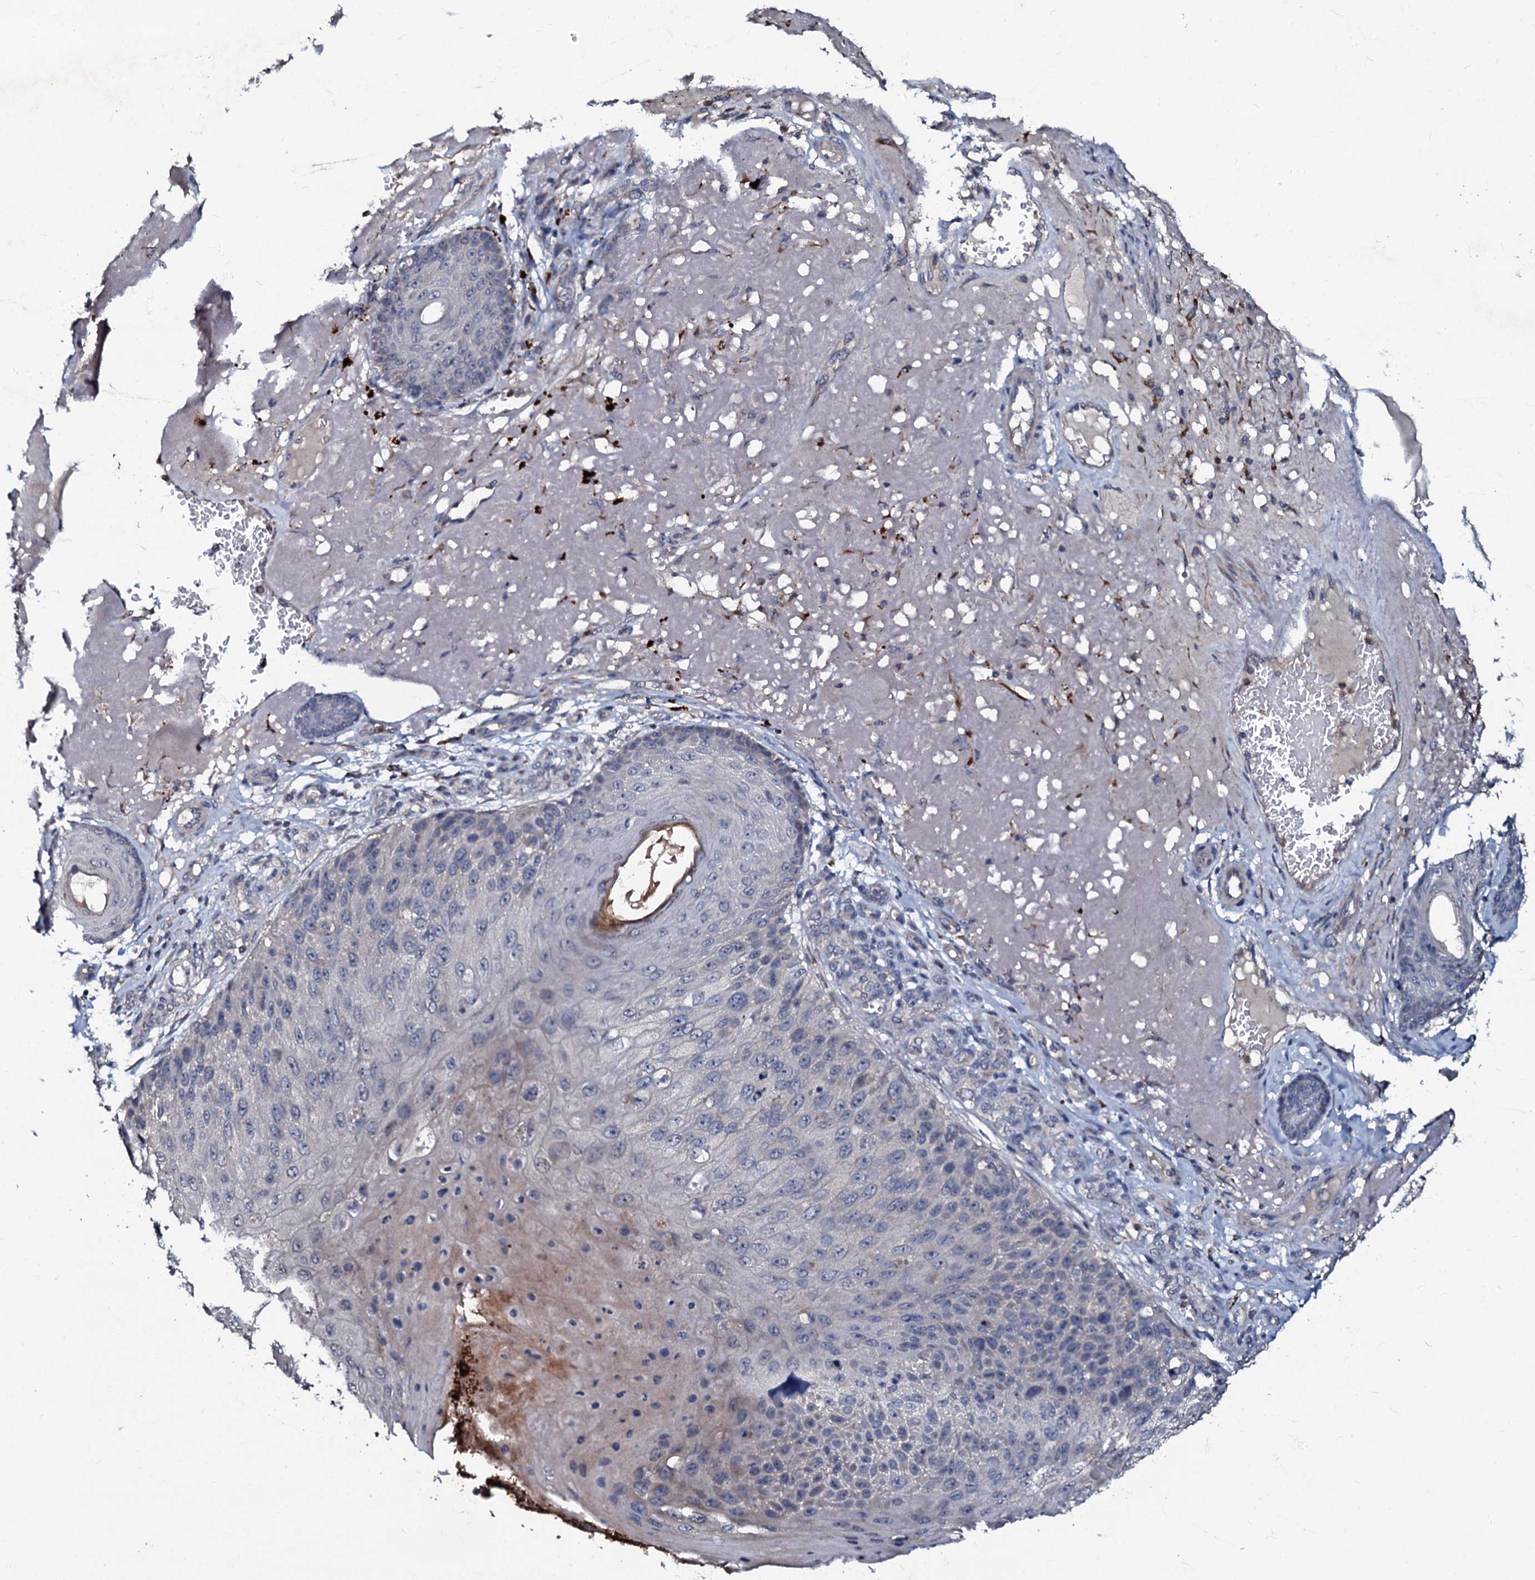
{"staining": {"intensity": "negative", "quantity": "none", "location": "none"}, "tissue": "skin cancer", "cell_type": "Tumor cells", "image_type": "cancer", "snomed": [{"axis": "morphology", "description": "Squamous cell carcinoma, NOS"}, {"axis": "topography", "description": "Skin"}], "caption": "The micrograph demonstrates no significant positivity in tumor cells of squamous cell carcinoma (skin).", "gene": "CPNE2", "patient": {"sex": "female", "age": 88}}